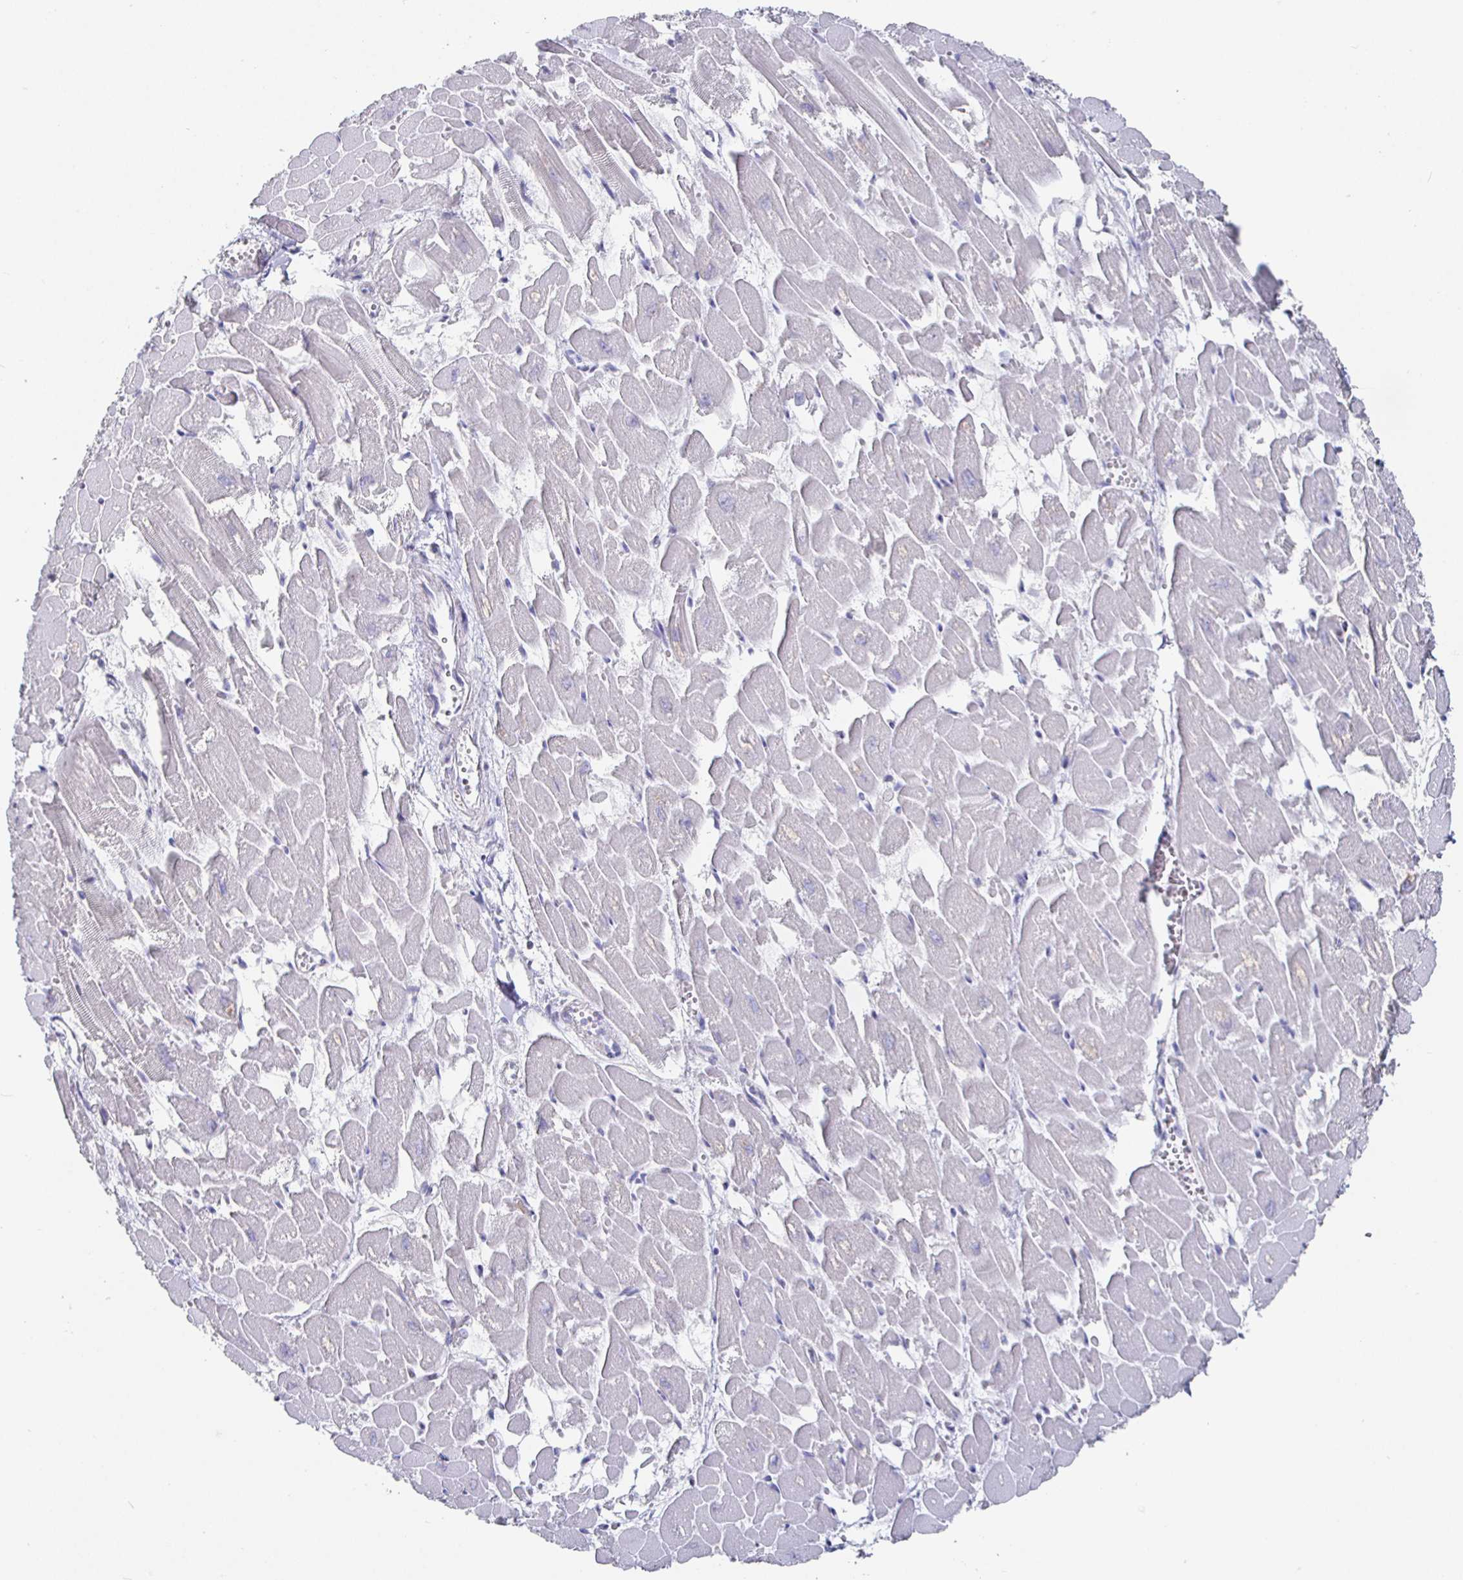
{"staining": {"intensity": "negative", "quantity": "none", "location": "none"}, "tissue": "heart muscle", "cell_type": "Cardiomyocytes", "image_type": "normal", "snomed": [{"axis": "morphology", "description": "Normal tissue, NOS"}, {"axis": "topography", "description": "Heart"}], "caption": "Photomicrograph shows no significant protein expression in cardiomyocytes of benign heart muscle. (Brightfield microscopy of DAB (3,3'-diaminobenzidine) immunohistochemistry at high magnification).", "gene": "RUNX2", "patient": {"sex": "female", "age": 52}}